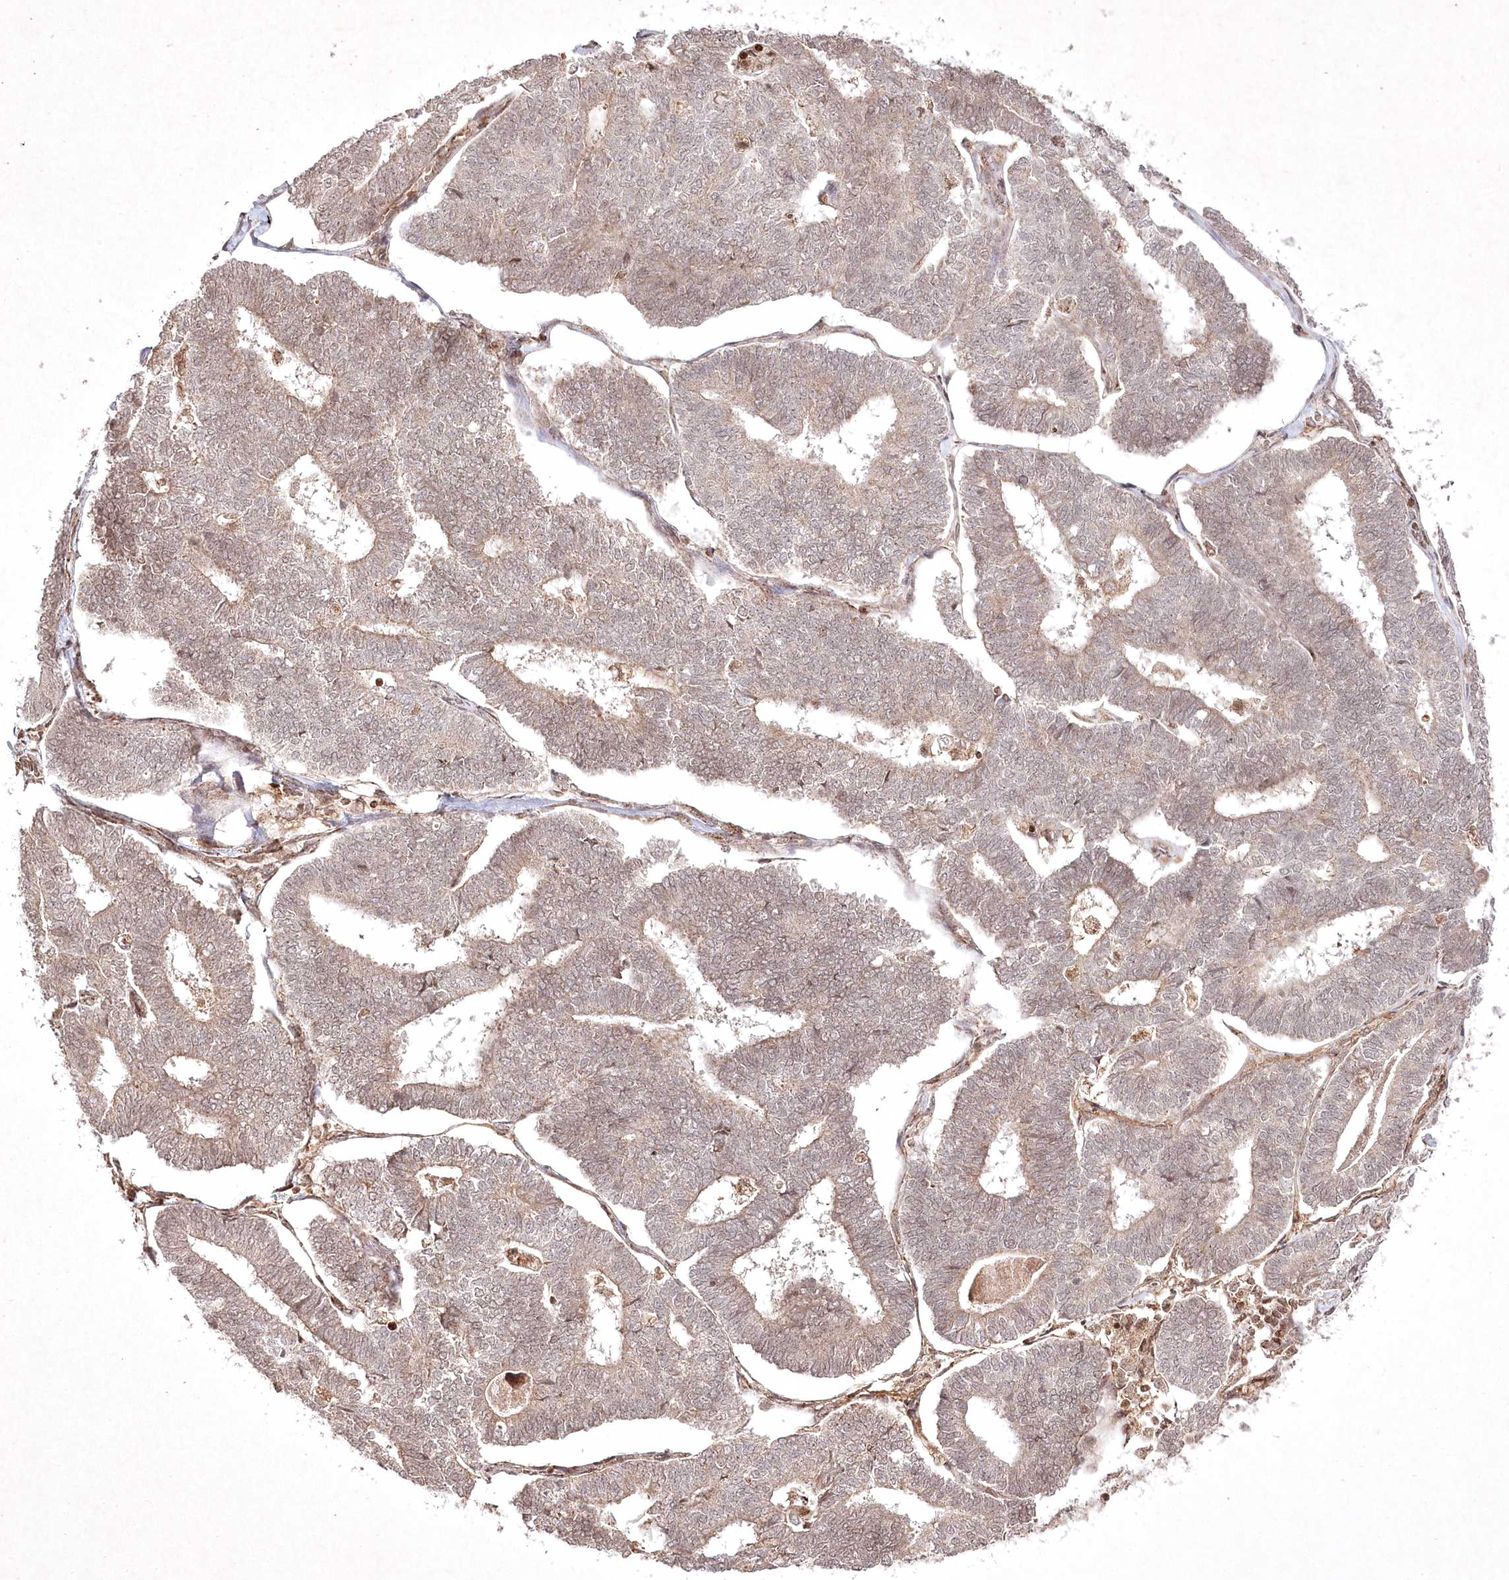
{"staining": {"intensity": "weak", "quantity": ">75%", "location": "cytoplasmic/membranous"}, "tissue": "endometrial cancer", "cell_type": "Tumor cells", "image_type": "cancer", "snomed": [{"axis": "morphology", "description": "Adenocarcinoma, NOS"}, {"axis": "topography", "description": "Endometrium"}], "caption": "Tumor cells reveal low levels of weak cytoplasmic/membranous positivity in about >75% of cells in endometrial cancer.", "gene": "CARM1", "patient": {"sex": "female", "age": 70}}